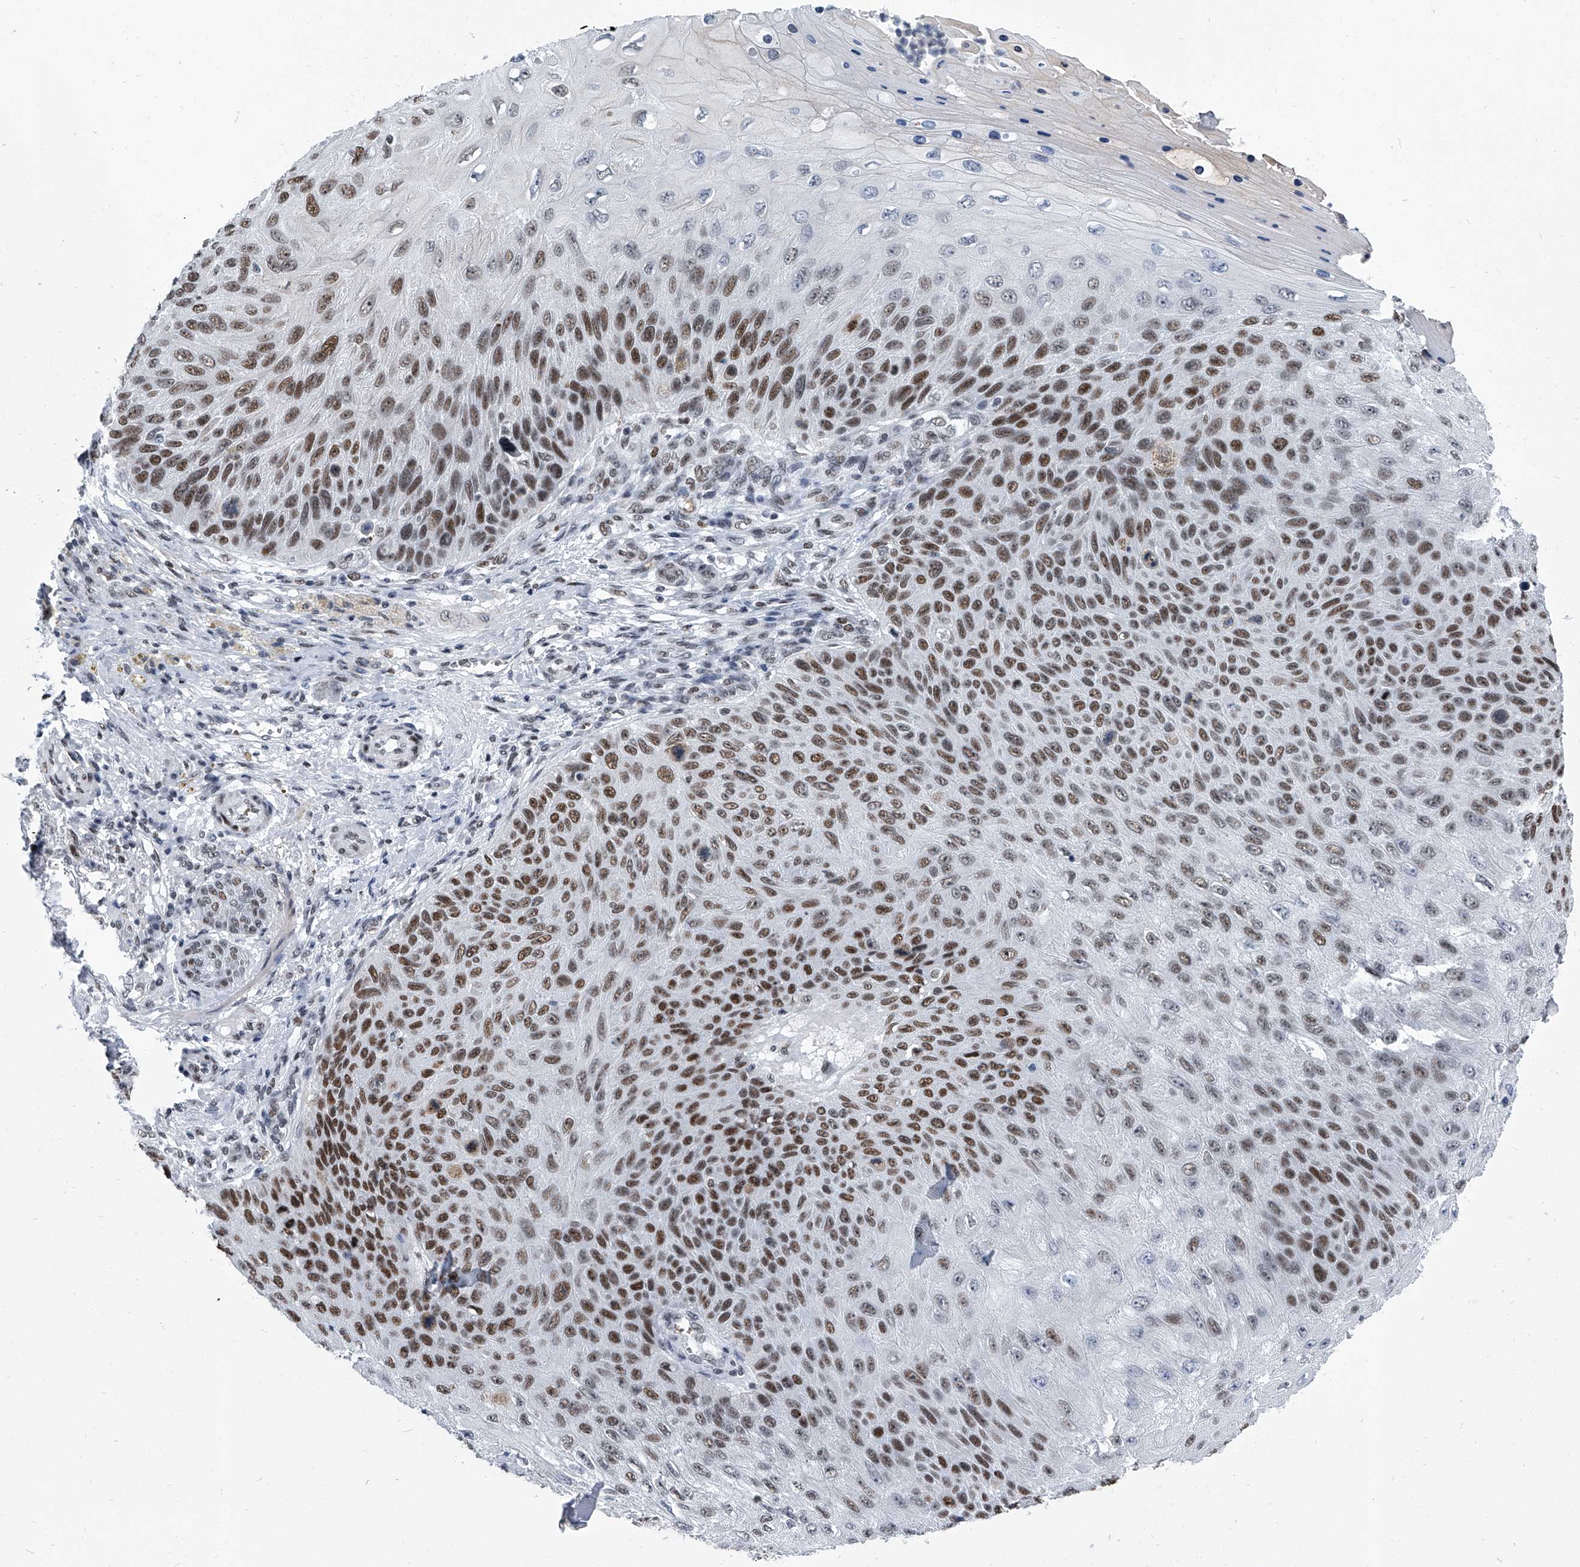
{"staining": {"intensity": "strong", "quantity": ">75%", "location": "nuclear"}, "tissue": "skin cancer", "cell_type": "Tumor cells", "image_type": "cancer", "snomed": [{"axis": "morphology", "description": "Squamous cell carcinoma, NOS"}, {"axis": "topography", "description": "Skin"}], "caption": "This is a histology image of IHC staining of skin cancer, which shows strong staining in the nuclear of tumor cells.", "gene": "SIM2", "patient": {"sex": "female", "age": 88}}